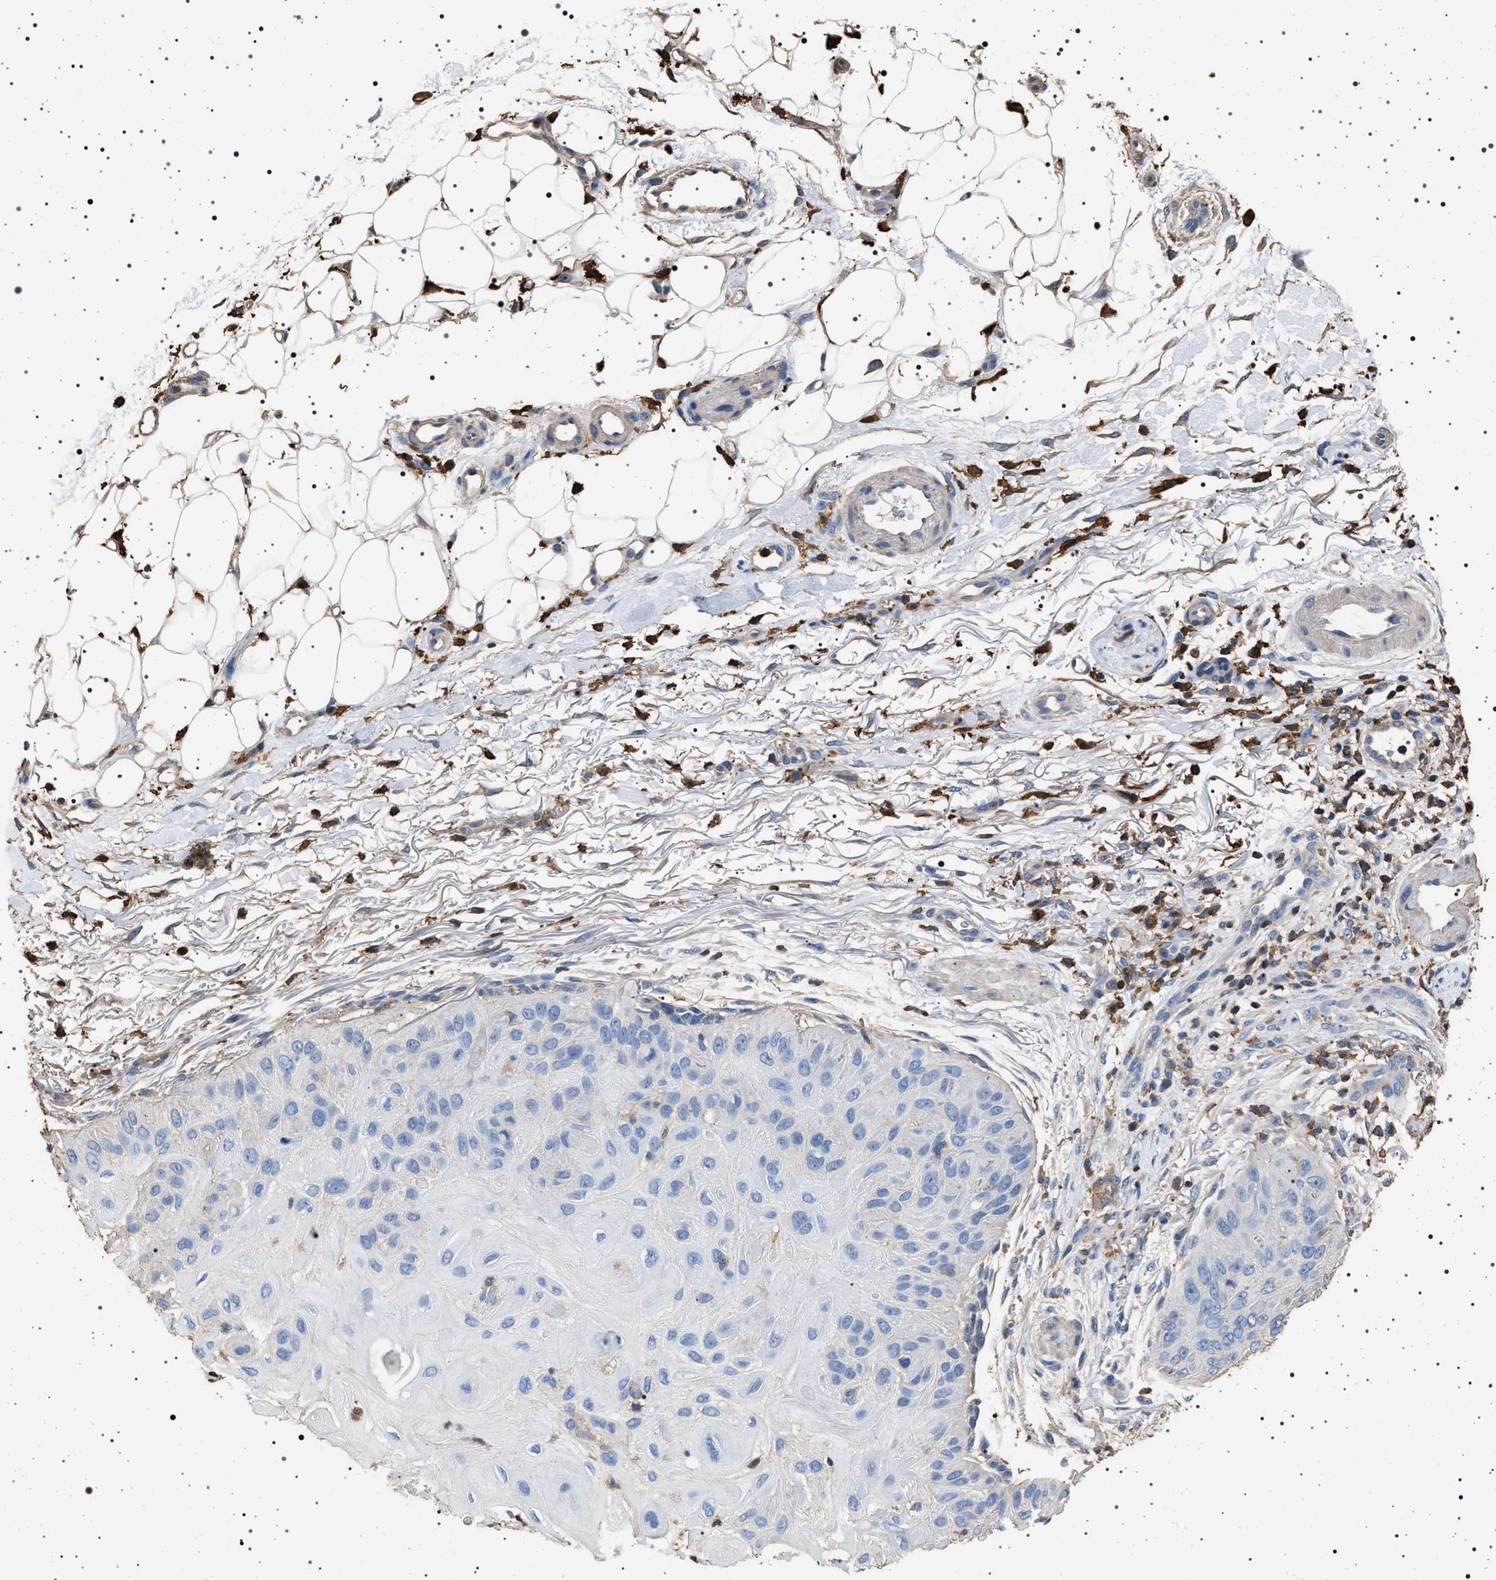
{"staining": {"intensity": "negative", "quantity": "none", "location": "none"}, "tissue": "skin cancer", "cell_type": "Tumor cells", "image_type": "cancer", "snomed": [{"axis": "morphology", "description": "Squamous cell carcinoma, NOS"}, {"axis": "topography", "description": "Skin"}], "caption": "Tumor cells are negative for protein expression in human skin cancer.", "gene": "SMAP2", "patient": {"sex": "female", "age": 77}}